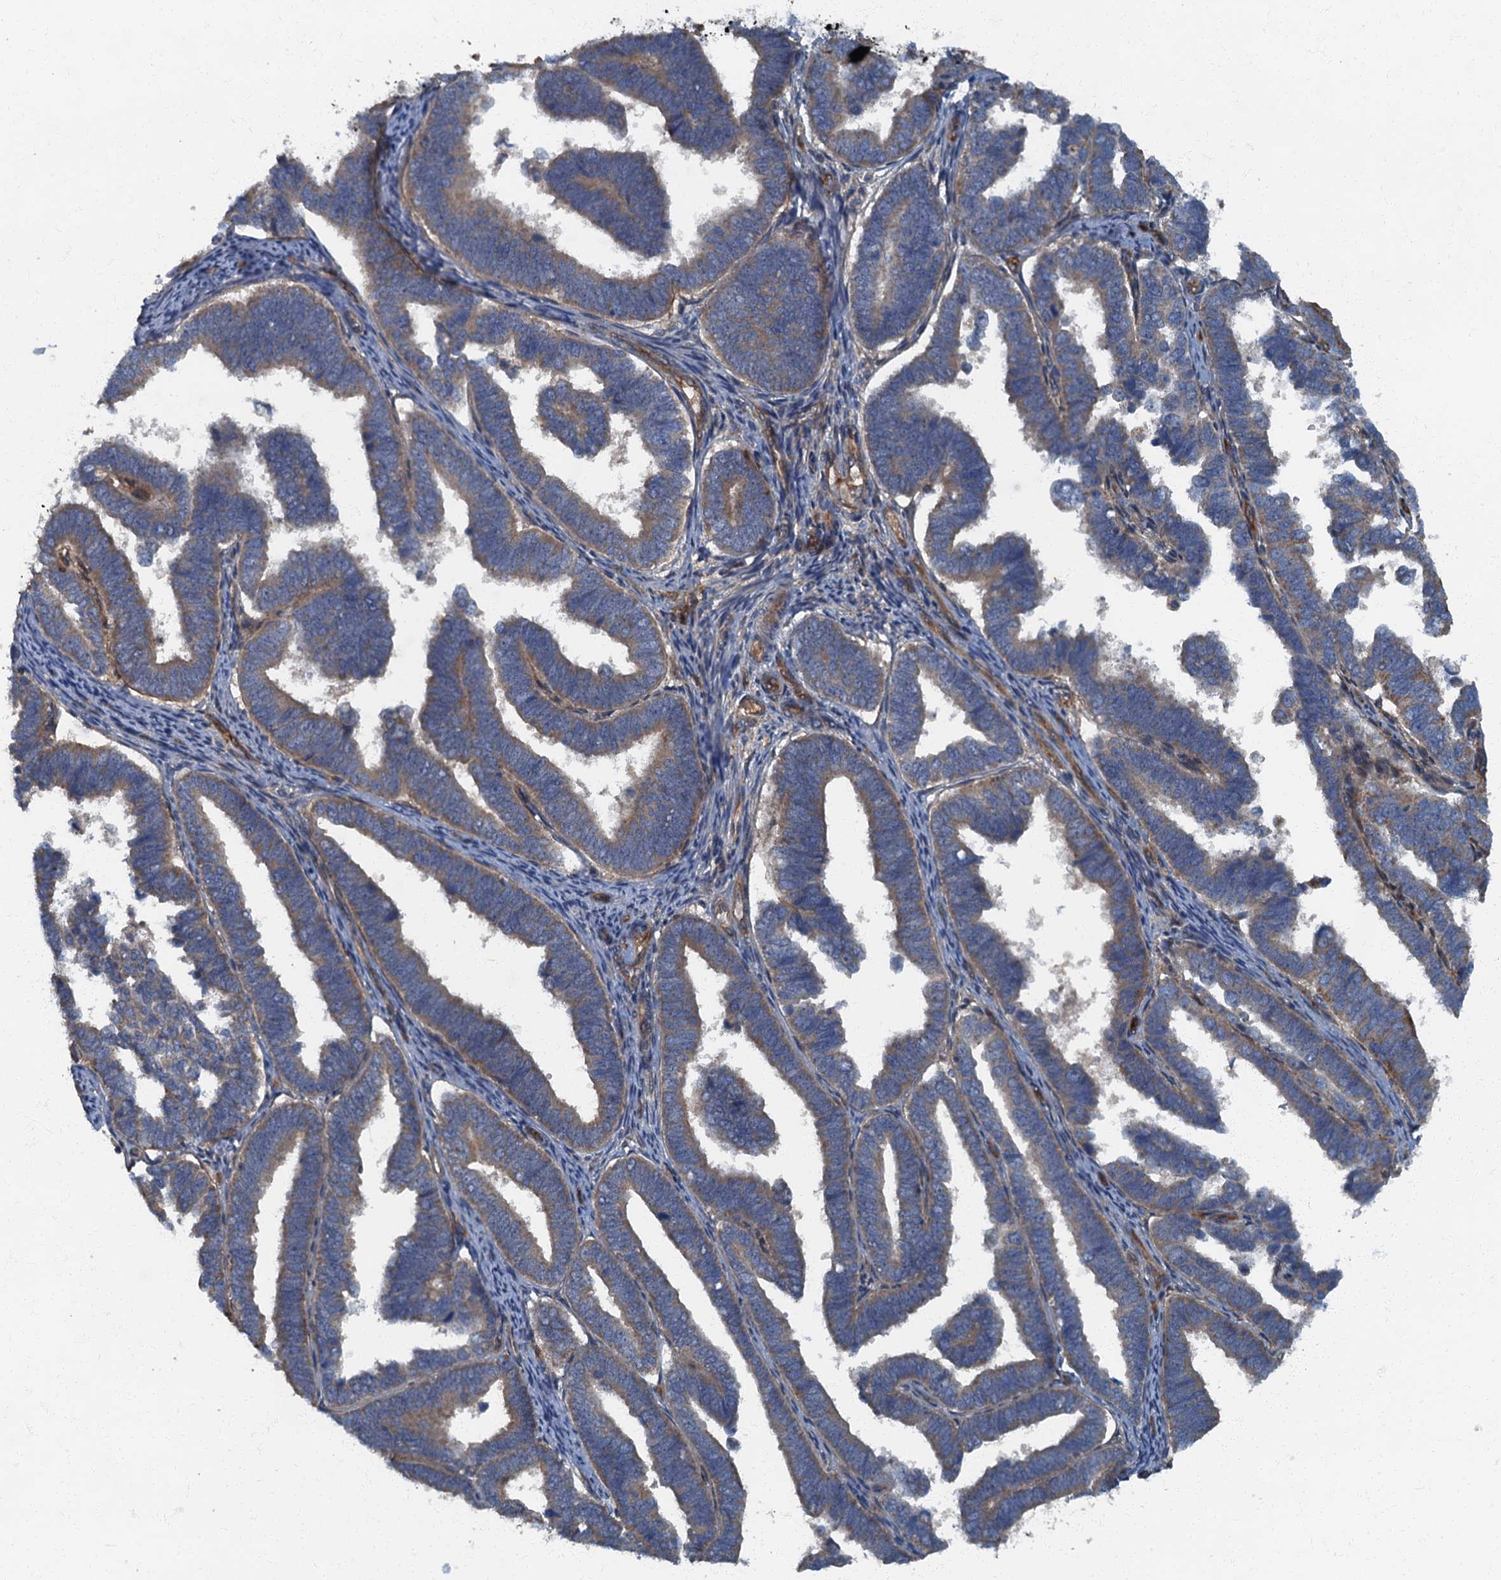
{"staining": {"intensity": "weak", "quantity": "25%-75%", "location": "cytoplasmic/membranous"}, "tissue": "endometrial cancer", "cell_type": "Tumor cells", "image_type": "cancer", "snomed": [{"axis": "morphology", "description": "Adenocarcinoma, NOS"}, {"axis": "topography", "description": "Endometrium"}], "caption": "This is a micrograph of IHC staining of endometrial cancer, which shows weak expression in the cytoplasmic/membranous of tumor cells.", "gene": "ARL11", "patient": {"sex": "female", "age": 75}}